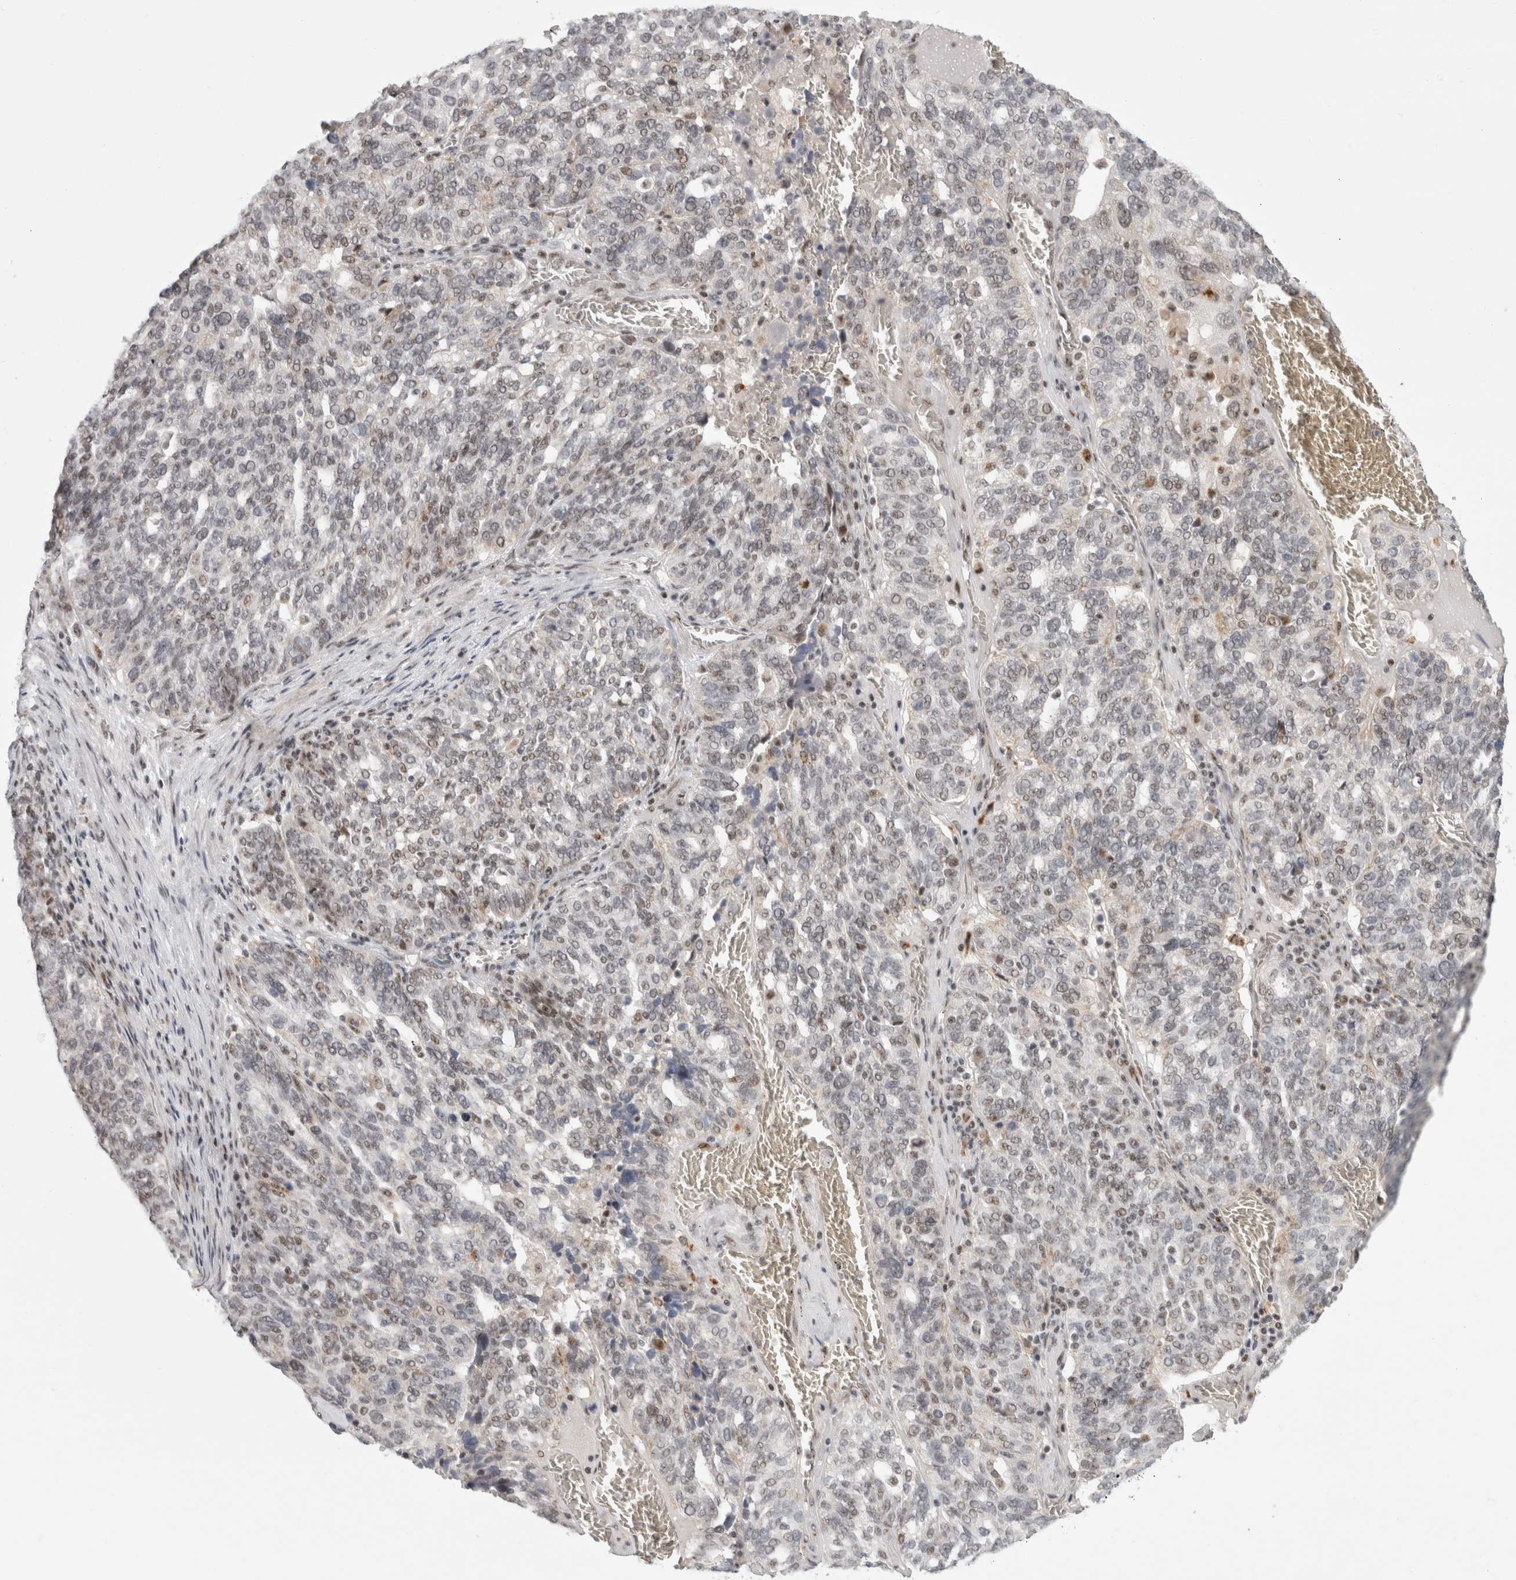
{"staining": {"intensity": "weak", "quantity": "<25%", "location": "nuclear"}, "tissue": "ovarian cancer", "cell_type": "Tumor cells", "image_type": "cancer", "snomed": [{"axis": "morphology", "description": "Cystadenocarcinoma, serous, NOS"}, {"axis": "topography", "description": "Ovary"}], "caption": "Photomicrograph shows no protein staining in tumor cells of ovarian cancer tissue.", "gene": "SENP6", "patient": {"sex": "female", "age": 59}}